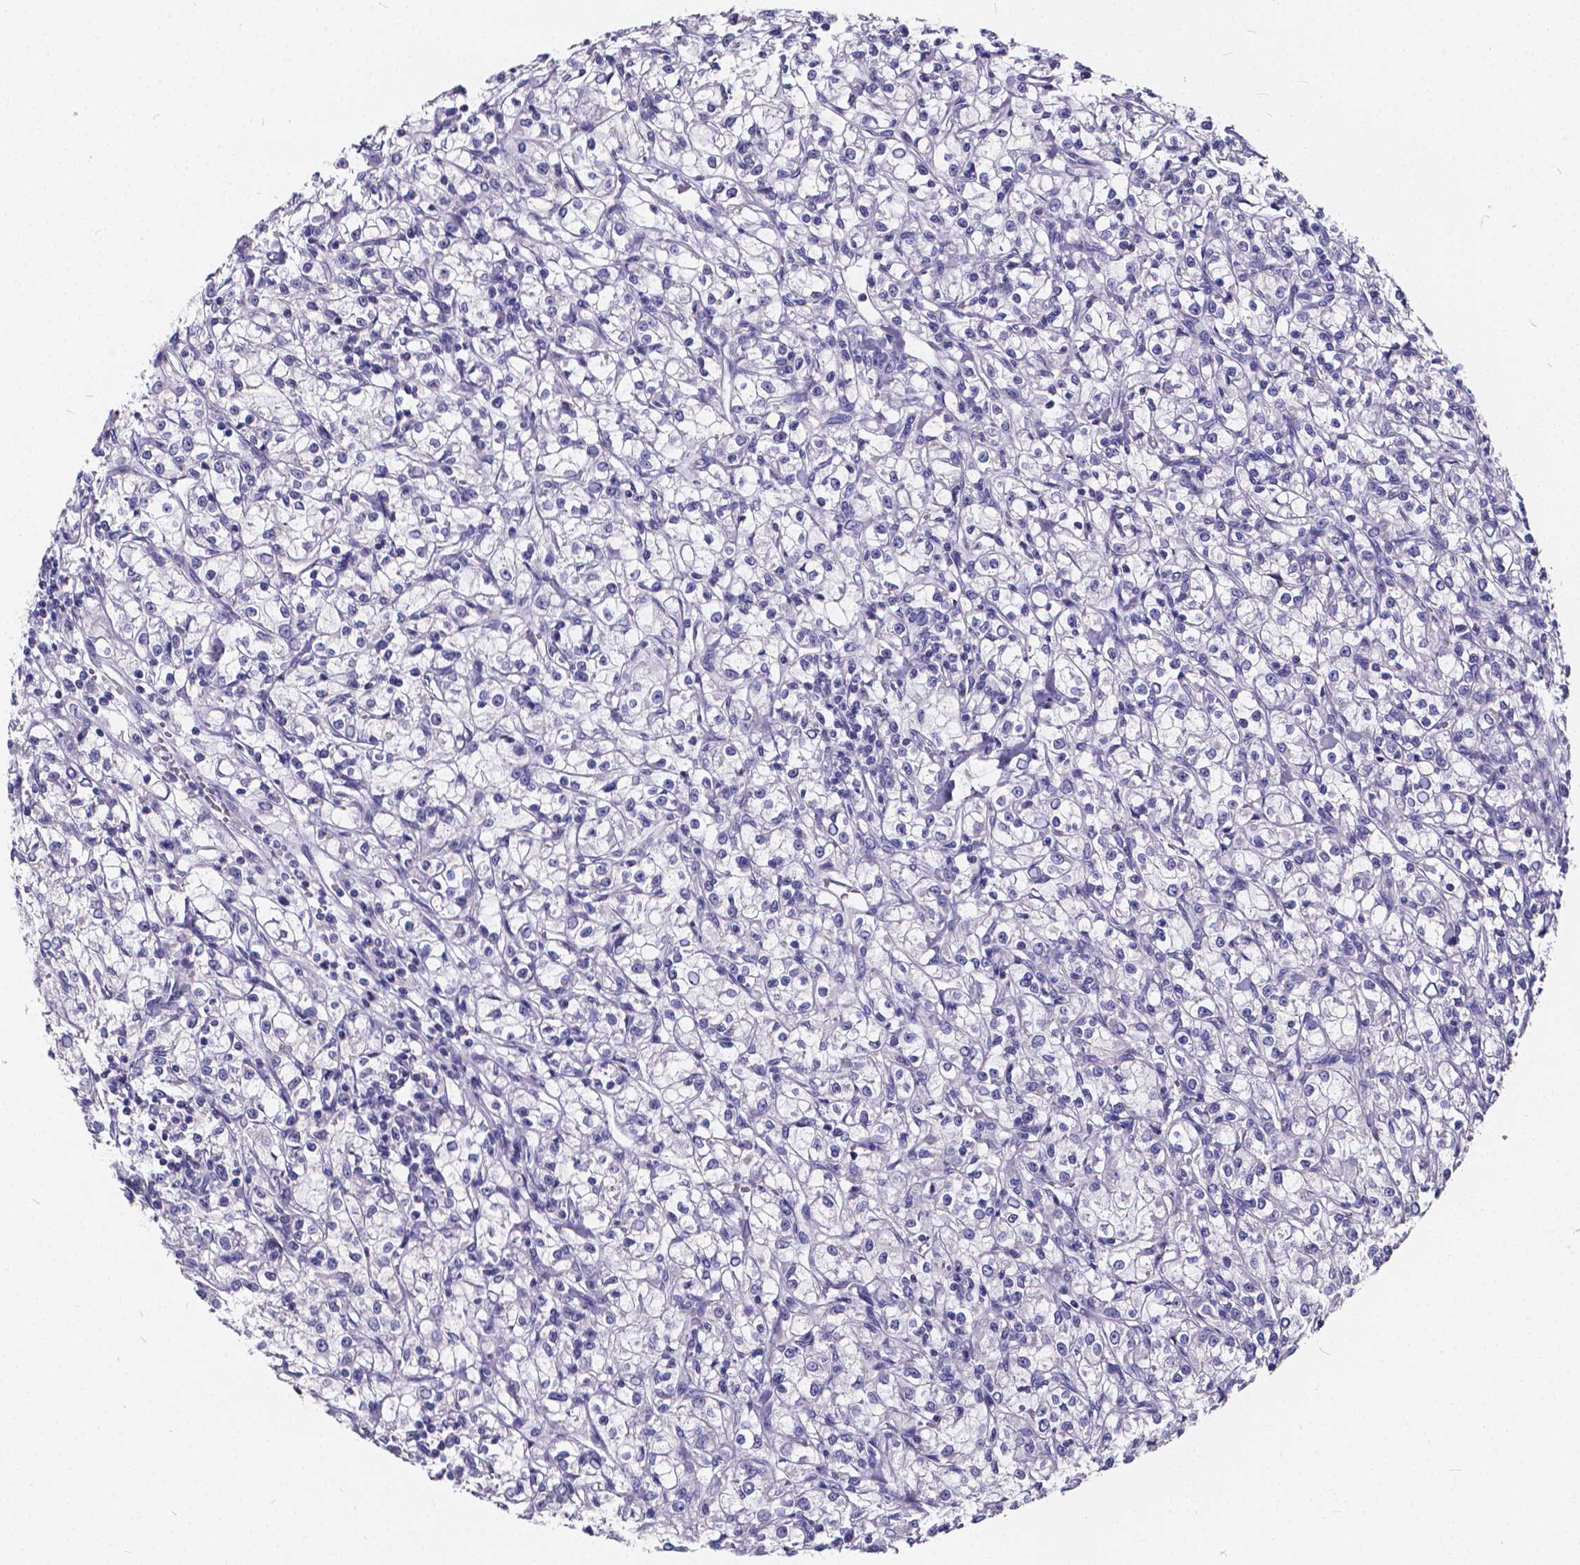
{"staining": {"intensity": "negative", "quantity": "none", "location": "none"}, "tissue": "renal cancer", "cell_type": "Tumor cells", "image_type": "cancer", "snomed": [{"axis": "morphology", "description": "Adenocarcinoma, NOS"}, {"axis": "topography", "description": "Kidney"}], "caption": "Renal cancer was stained to show a protein in brown. There is no significant expression in tumor cells.", "gene": "SPEF2", "patient": {"sex": "female", "age": 59}}